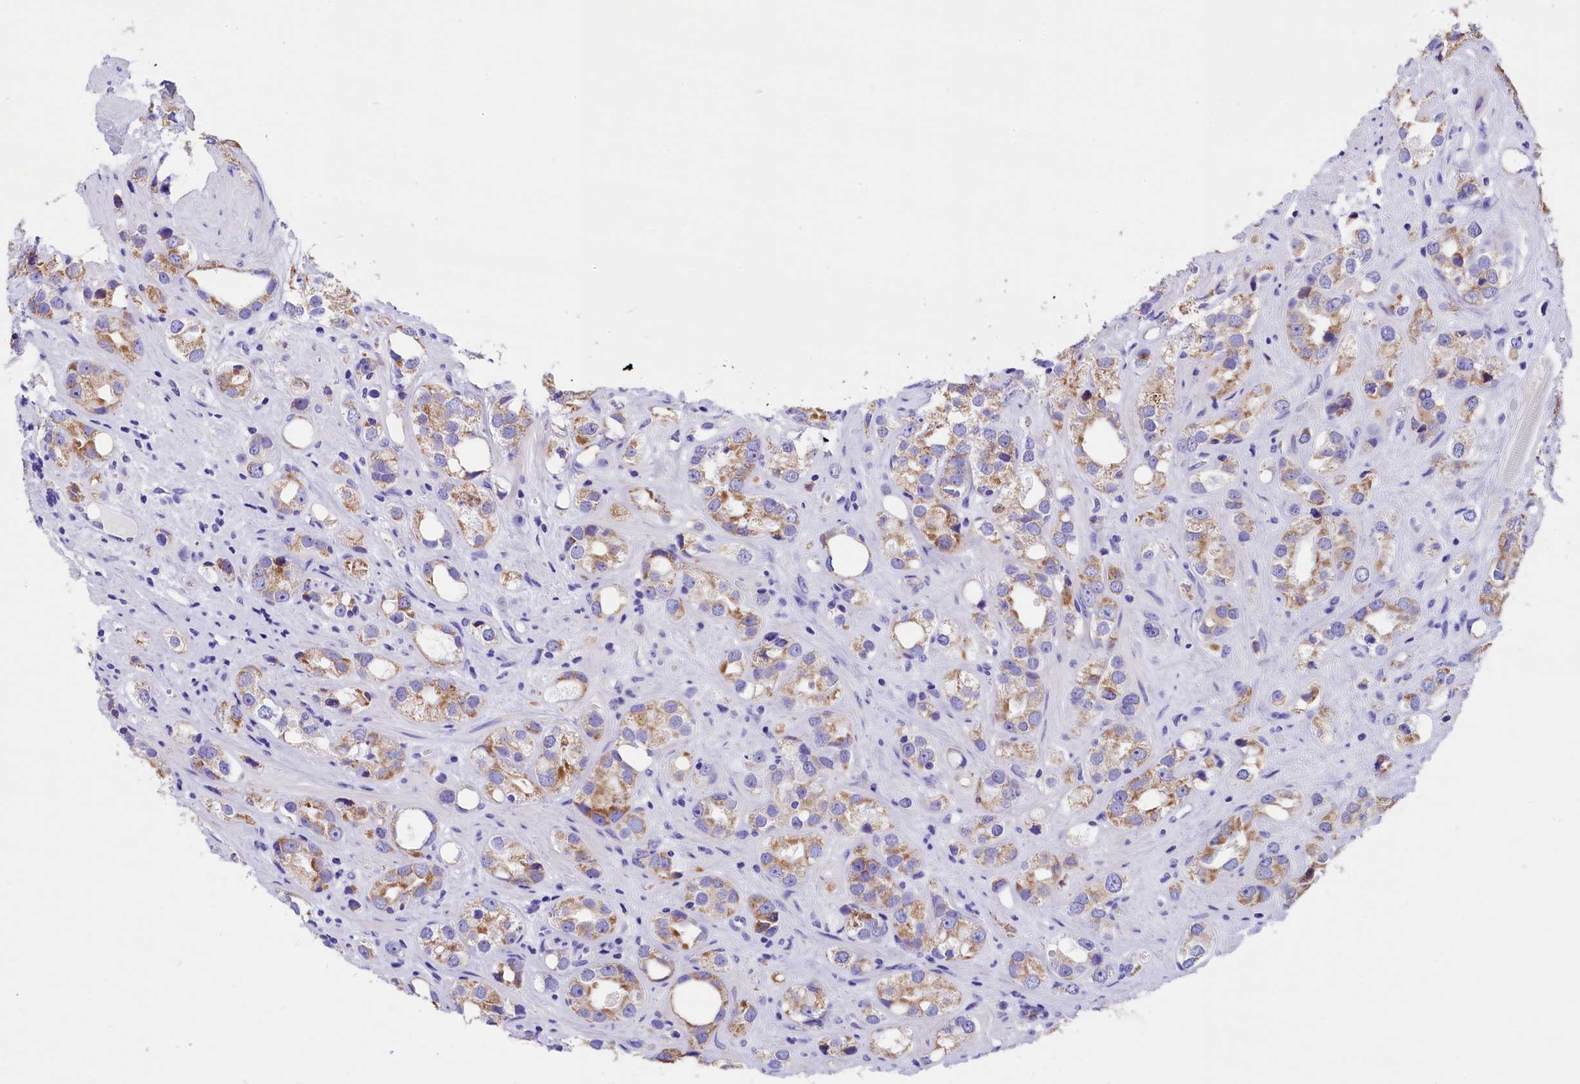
{"staining": {"intensity": "moderate", "quantity": ">75%", "location": "cytoplasmic/membranous"}, "tissue": "prostate cancer", "cell_type": "Tumor cells", "image_type": "cancer", "snomed": [{"axis": "morphology", "description": "Adenocarcinoma, NOS"}, {"axis": "topography", "description": "Prostate"}], "caption": "Immunohistochemistry image of neoplastic tissue: human prostate adenocarcinoma stained using IHC shows medium levels of moderate protein expression localized specifically in the cytoplasmic/membranous of tumor cells, appearing as a cytoplasmic/membranous brown color.", "gene": "ABAT", "patient": {"sex": "male", "age": 79}}